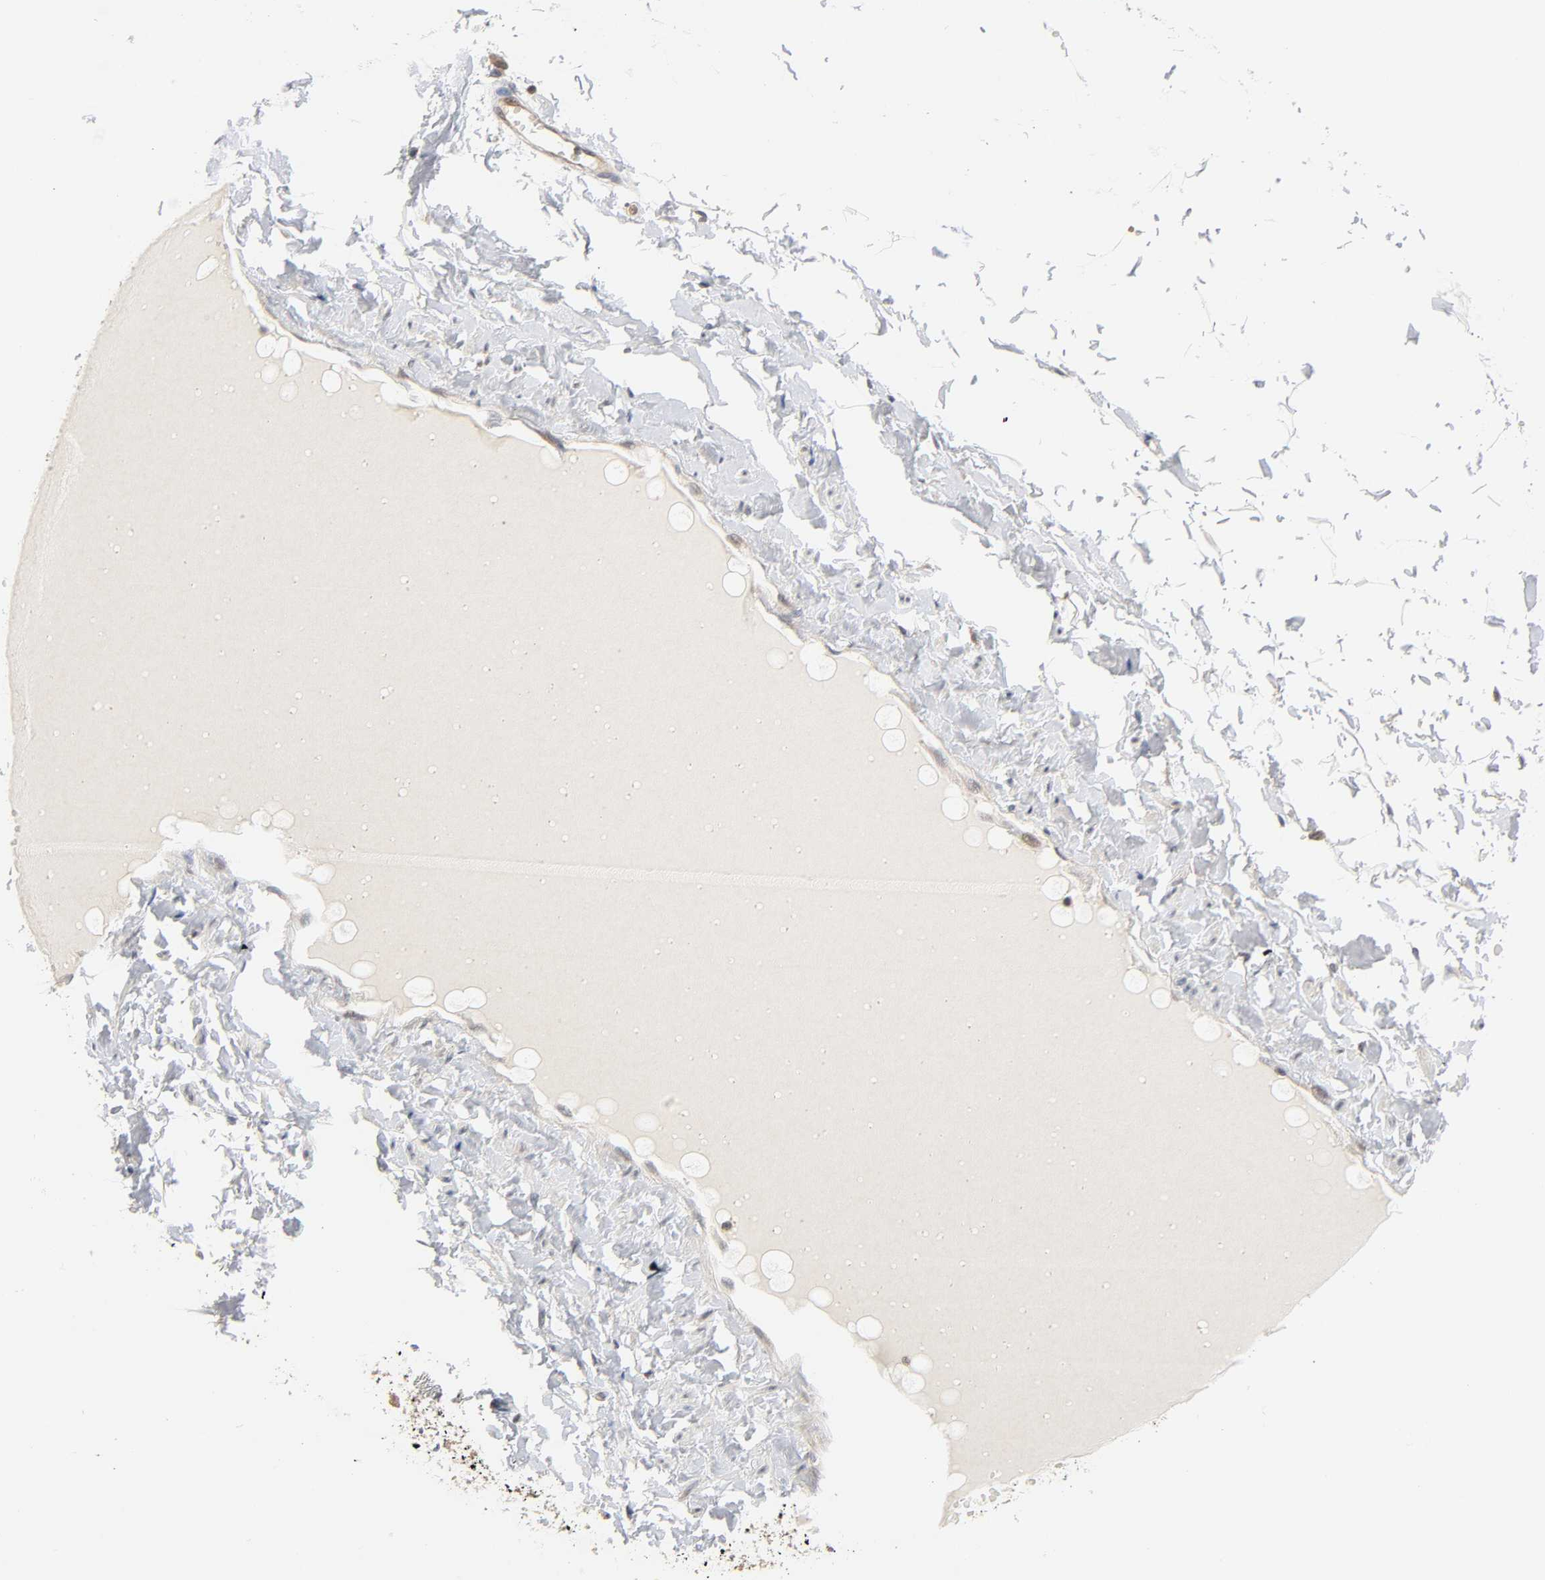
{"staining": {"intensity": "weak", "quantity": ">75%", "location": "cytoplasmic/membranous"}, "tissue": "adipose tissue", "cell_type": "Adipocytes", "image_type": "normal", "snomed": [{"axis": "morphology", "description": "Normal tissue, NOS"}, {"axis": "morphology", "description": "Inflammation, NOS"}, {"axis": "topography", "description": "Vascular tissue"}, {"axis": "topography", "description": "Salivary gland"}], "caption": "IHC photomicrograph of normal adipose tissue: human adipose tissue stained using immunohistochemistry (IHC) shows low levels of weak protein expression localized specifically in the cytoplasmic/membranous of adipocytes, appearing as a cytoplasmic/membranous brown color.", "gene": "PRKAB1", "patient": {"sex": "female", "age": 75}}